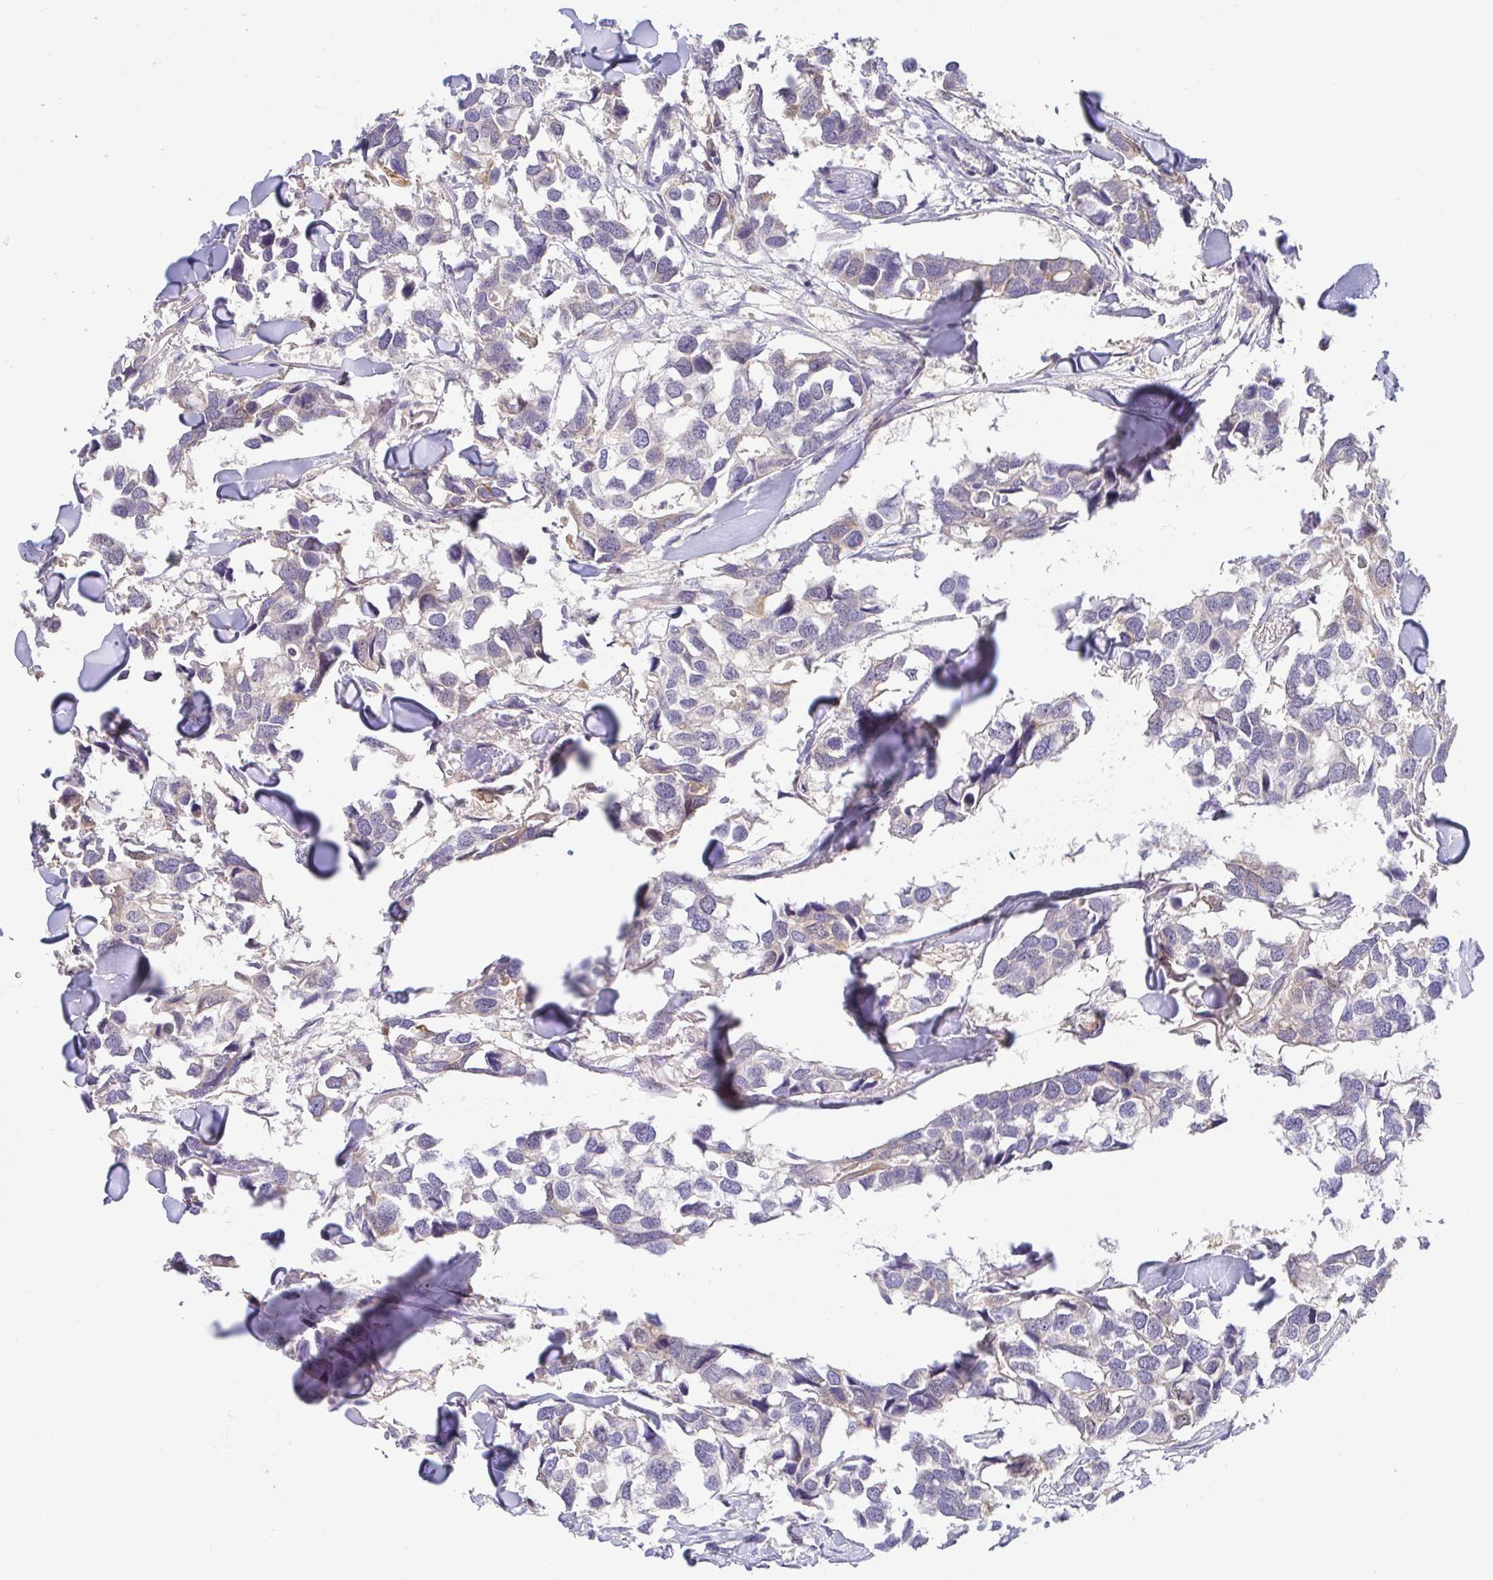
{"staining": {"intensity": "negative", "quantity": "none", "location": "none"}, "tissue": "breast cancer", "cell_type": "Tumor cells", "image_type": "cancer", "snomed": [{"axis": "morphology", "description": "Duct carcinoma"}, {"axis": "topography", "description": "Breast"}], "caption": "A histopathology image of breast cancer (invasive ductal carcinoma) stained for a protein reveals no brown staining in tumor cells.", "gene": "BCL2L1", "patient": {"sex": "female", "age": 83}}